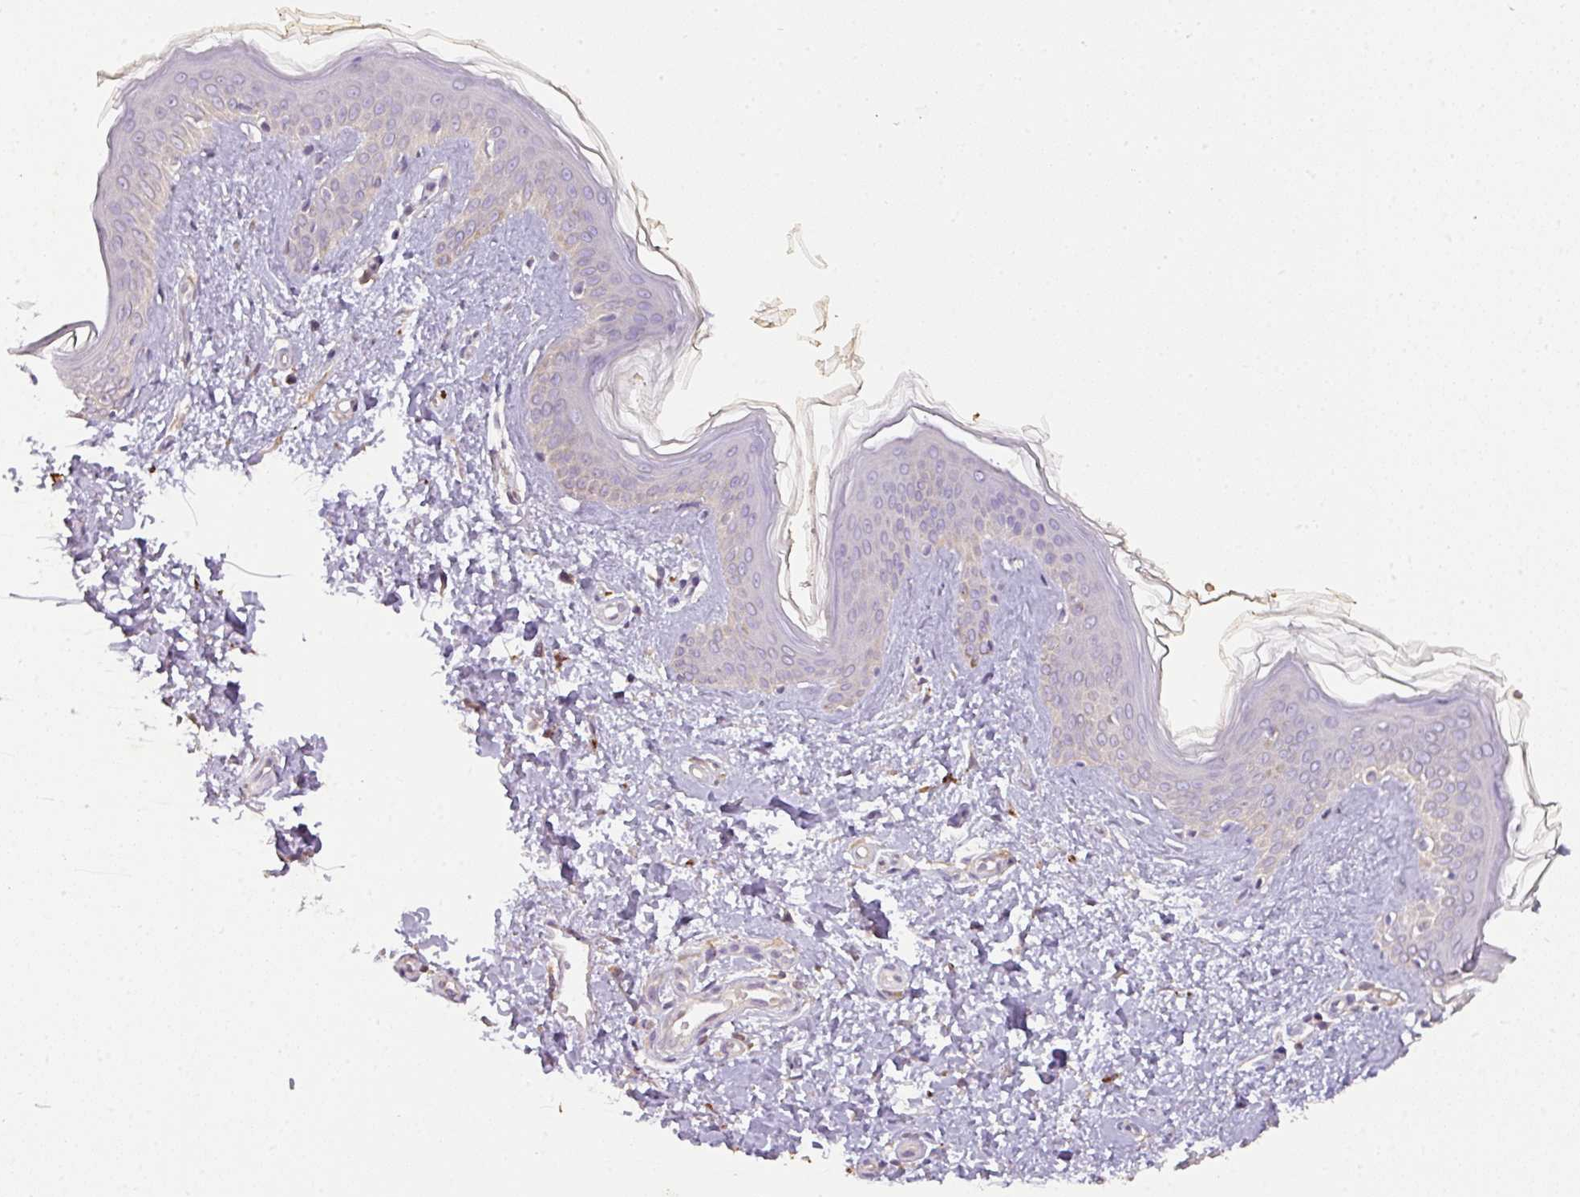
{"staining": {"intensity": "negative", "quantity": "none", "location": "none"}, "tissue": "skin", "cell_type": "Fibroblasts", "image_type": "normal", "snomed": [{"axis": "morphology", "description": "Normal tissue, NOS"}, {"axis": "topography", "description": "Skin"}], "caption": "Immunohistochemistry of normal human skin displays no staining in fibroblasts.", "gene": "ZNF266", "patient": {"sex": "female", "age": 41}}